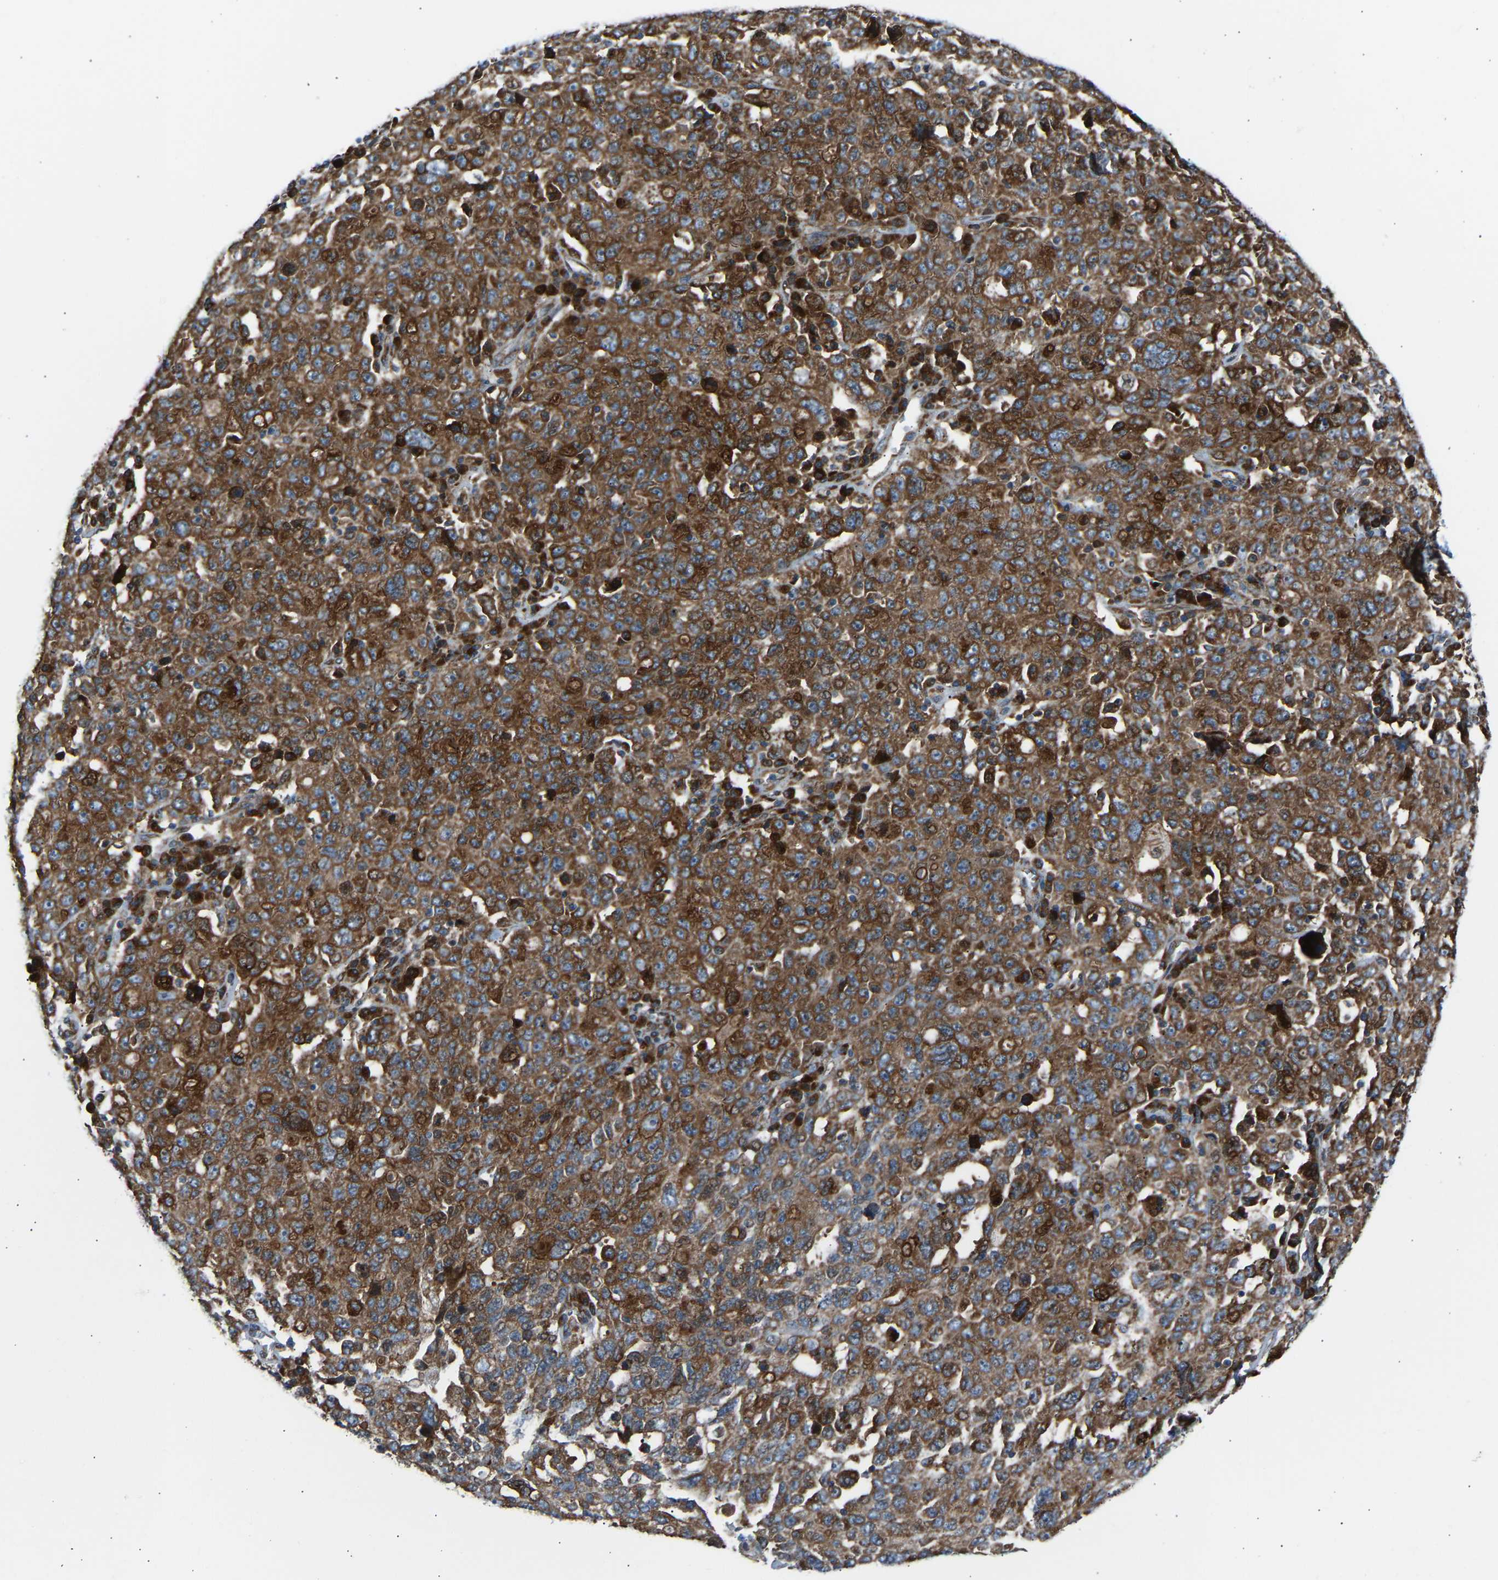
{"staining": {"intensity": "strong", "quantity": ">75%", "location": "cytoplasmic/membranous"}, "tissue": "ovarian cancer", "cell_type": "Tumor cells", "image_type": "cancer", "snomed": [{"axis": "morphology", "description": "Carcinoma, endometroid"}, {"axis": "topography", "description": "Ovary"}], "caption": "Human ovarian cancer (endometroid carcinoma) stained for a protein (brown) exhibits strong cytoplasmic/membranous positive positivity in about >75% of tumor cells.", "gene": "VPS41", "patient": {"sex": "female", "age": 62}}